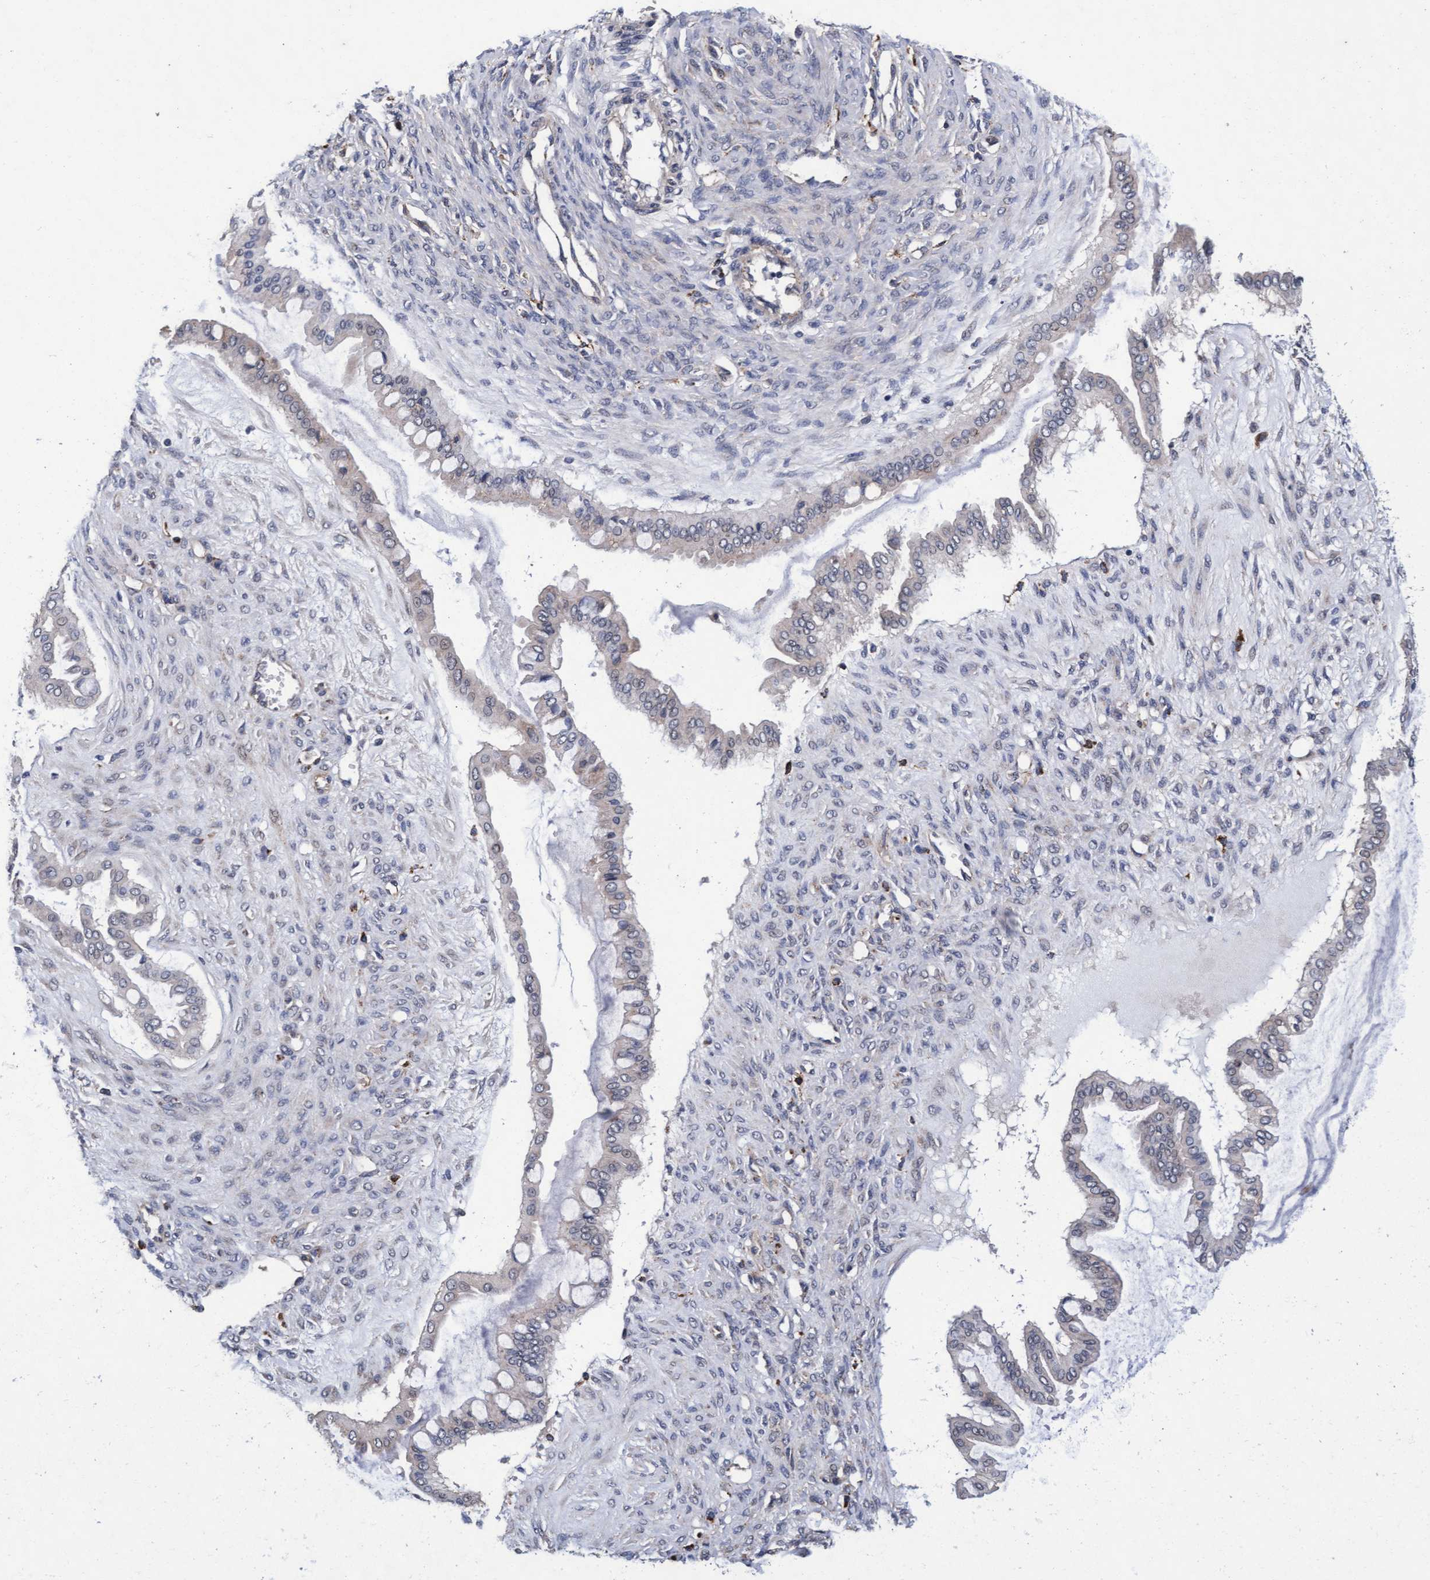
{"staining": {"intensity": "negative", "quantity": "none", "location": "none"}, "tissue": "ovarian cancer", "cell_type": "Tumor cells", "image_type": "cancer", "snomed": [{"axis": "morphology", "description": "Cystadenocarcinoma, mucinous, NOS"}, {"axis": "topography", "description": "Ovary"}], "caption": "Immunohistochemistry of human ovarian cancer shows no expression in tumor cells.", "gene": "CPQ", "patient": {"sex": "female", "age": 73}}